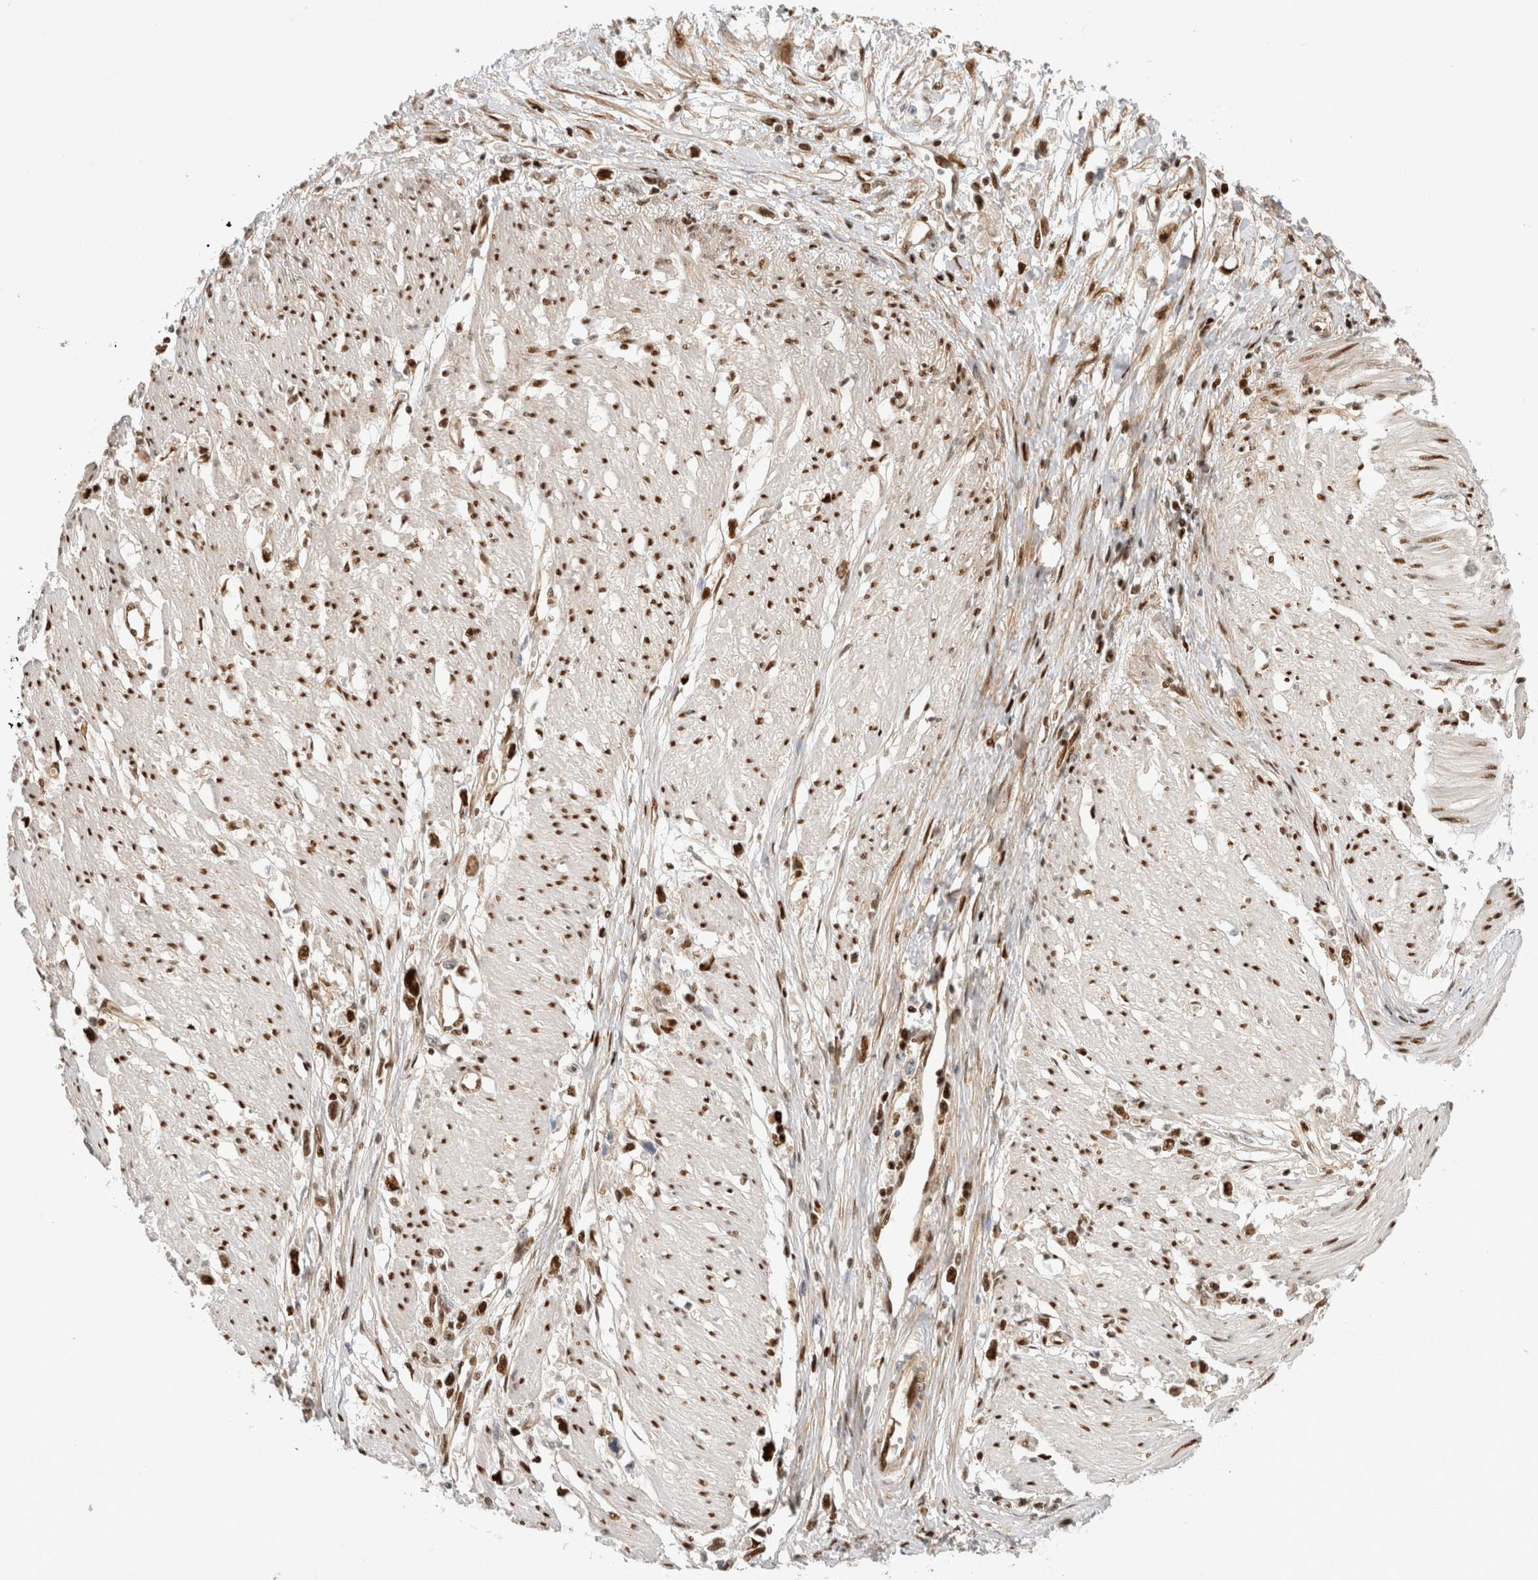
{"staining": {"intensity": "strong", "quantity": ">75%", "location": "nuclear"}, "tissue": "stomach cancer", "cell_type": "Tumor cells", "image_type": "cancer", "snomed": [{"axis": "morphology", "description": "Adenocarcinoma, NOS"}, {"axis": "topography", "description": "Stomach"}], "caption": "Strong nuclear protein expression is appreciated in about >75% of tumor cells in stomach adenocarcinoma. (DAB (3,3'-diaminobenzidine) IHC, brown staining for protein, blue staining for nuclei).", "gene": "TCF4", "patient": {"sex": "female", "age": 59}}